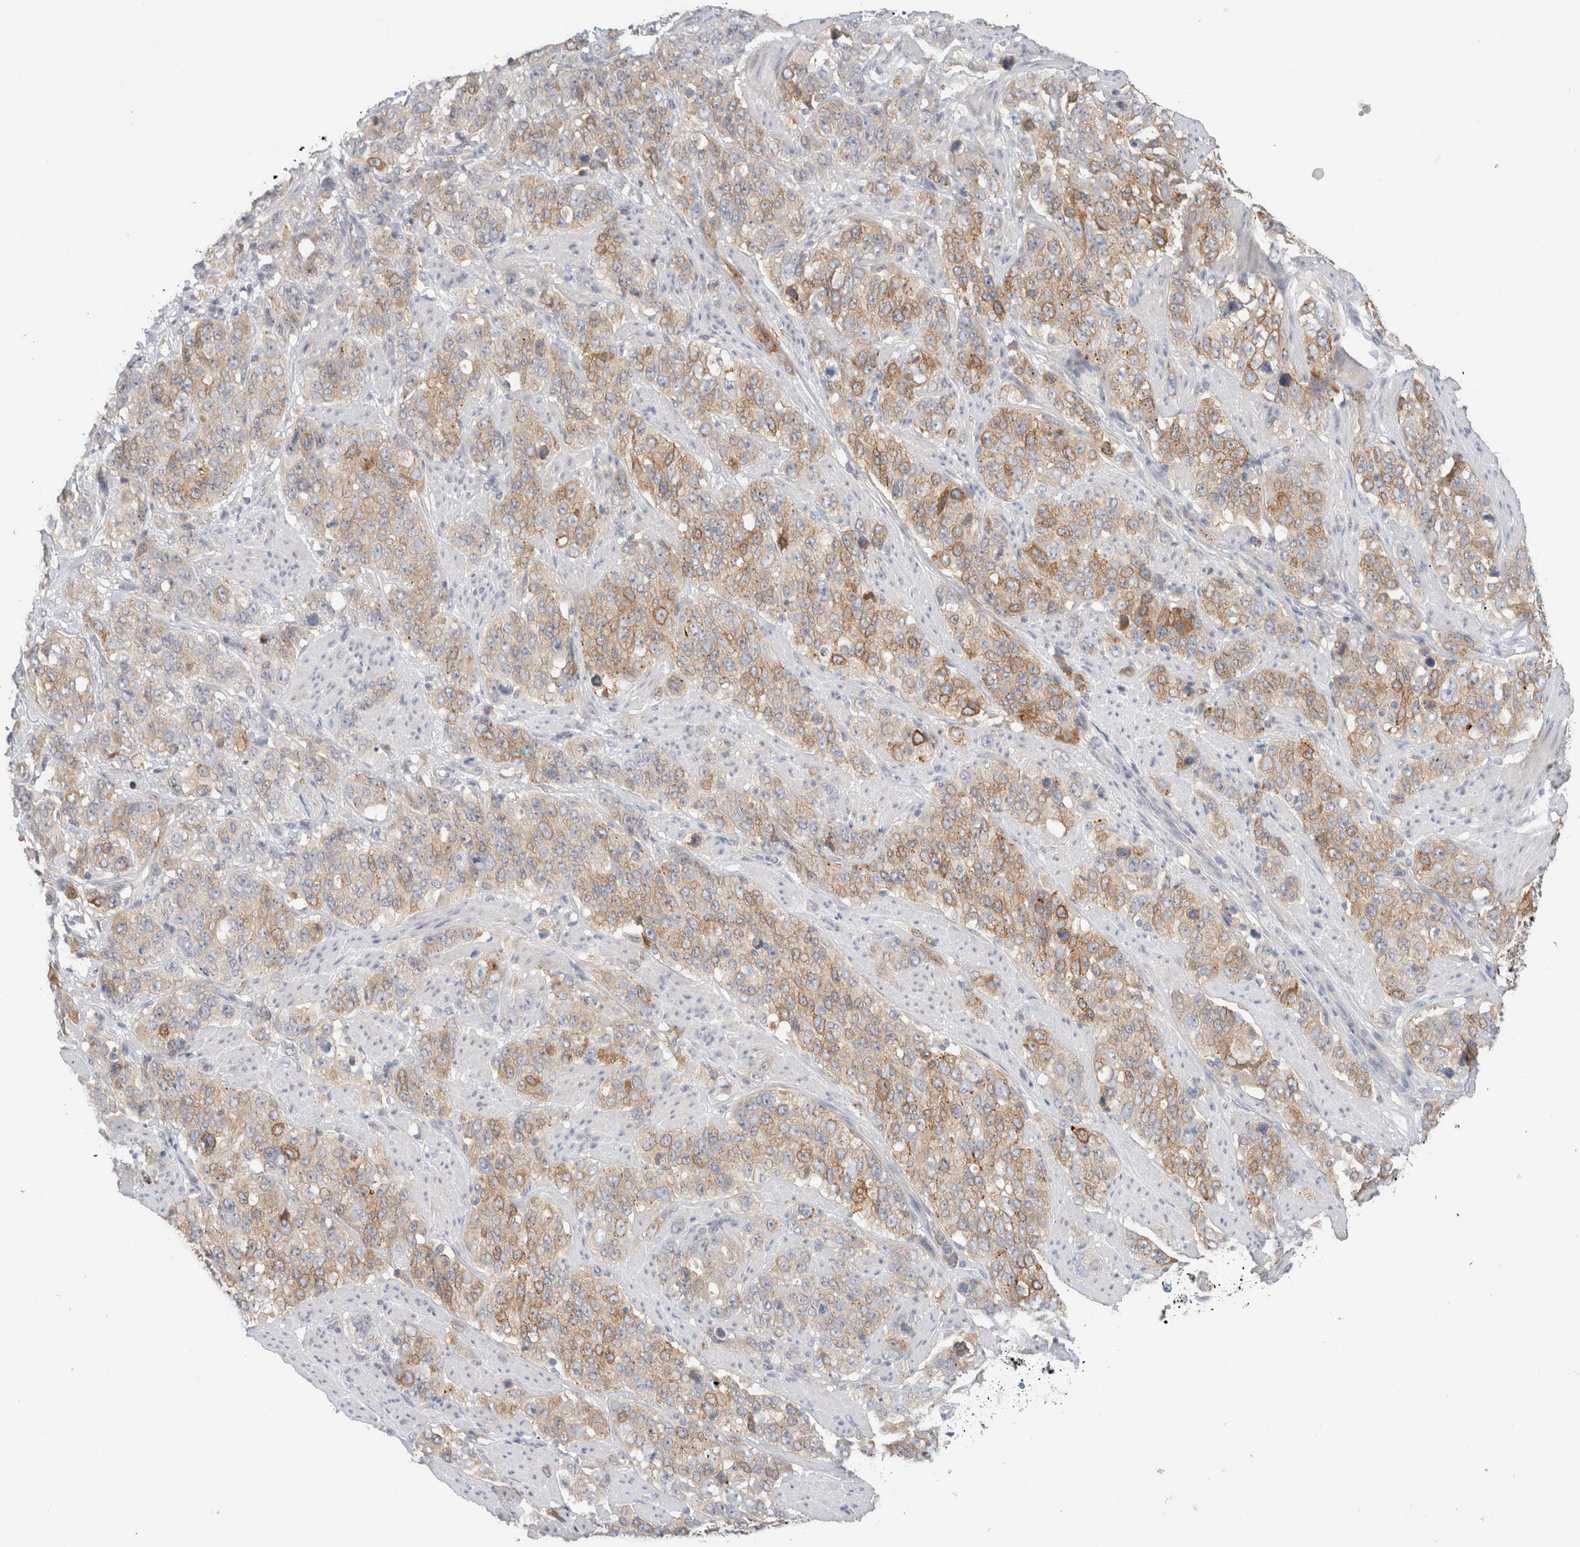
{"staining": {"intensity": "moderate", "quantity": "25%-75%", "location": "cytoplasmic/membranous"}, "tissue": "stomach cancer", "cell_type": "Tumor cells", "image_type": "cancer", "snomed": [{"axis": "morphology", "description": "Adenocarcinoma, NOS"}, {"axis": "topography", "description": "Stomach"}], "caption": "This is a histology image of IHC staining of stomach adenocarcinoma, which shows moderate expression in the cytoplasmic/membranous of tumor cells.", "gene": "SDR16C5", "patient": {"sex": "male", "age": 48}}